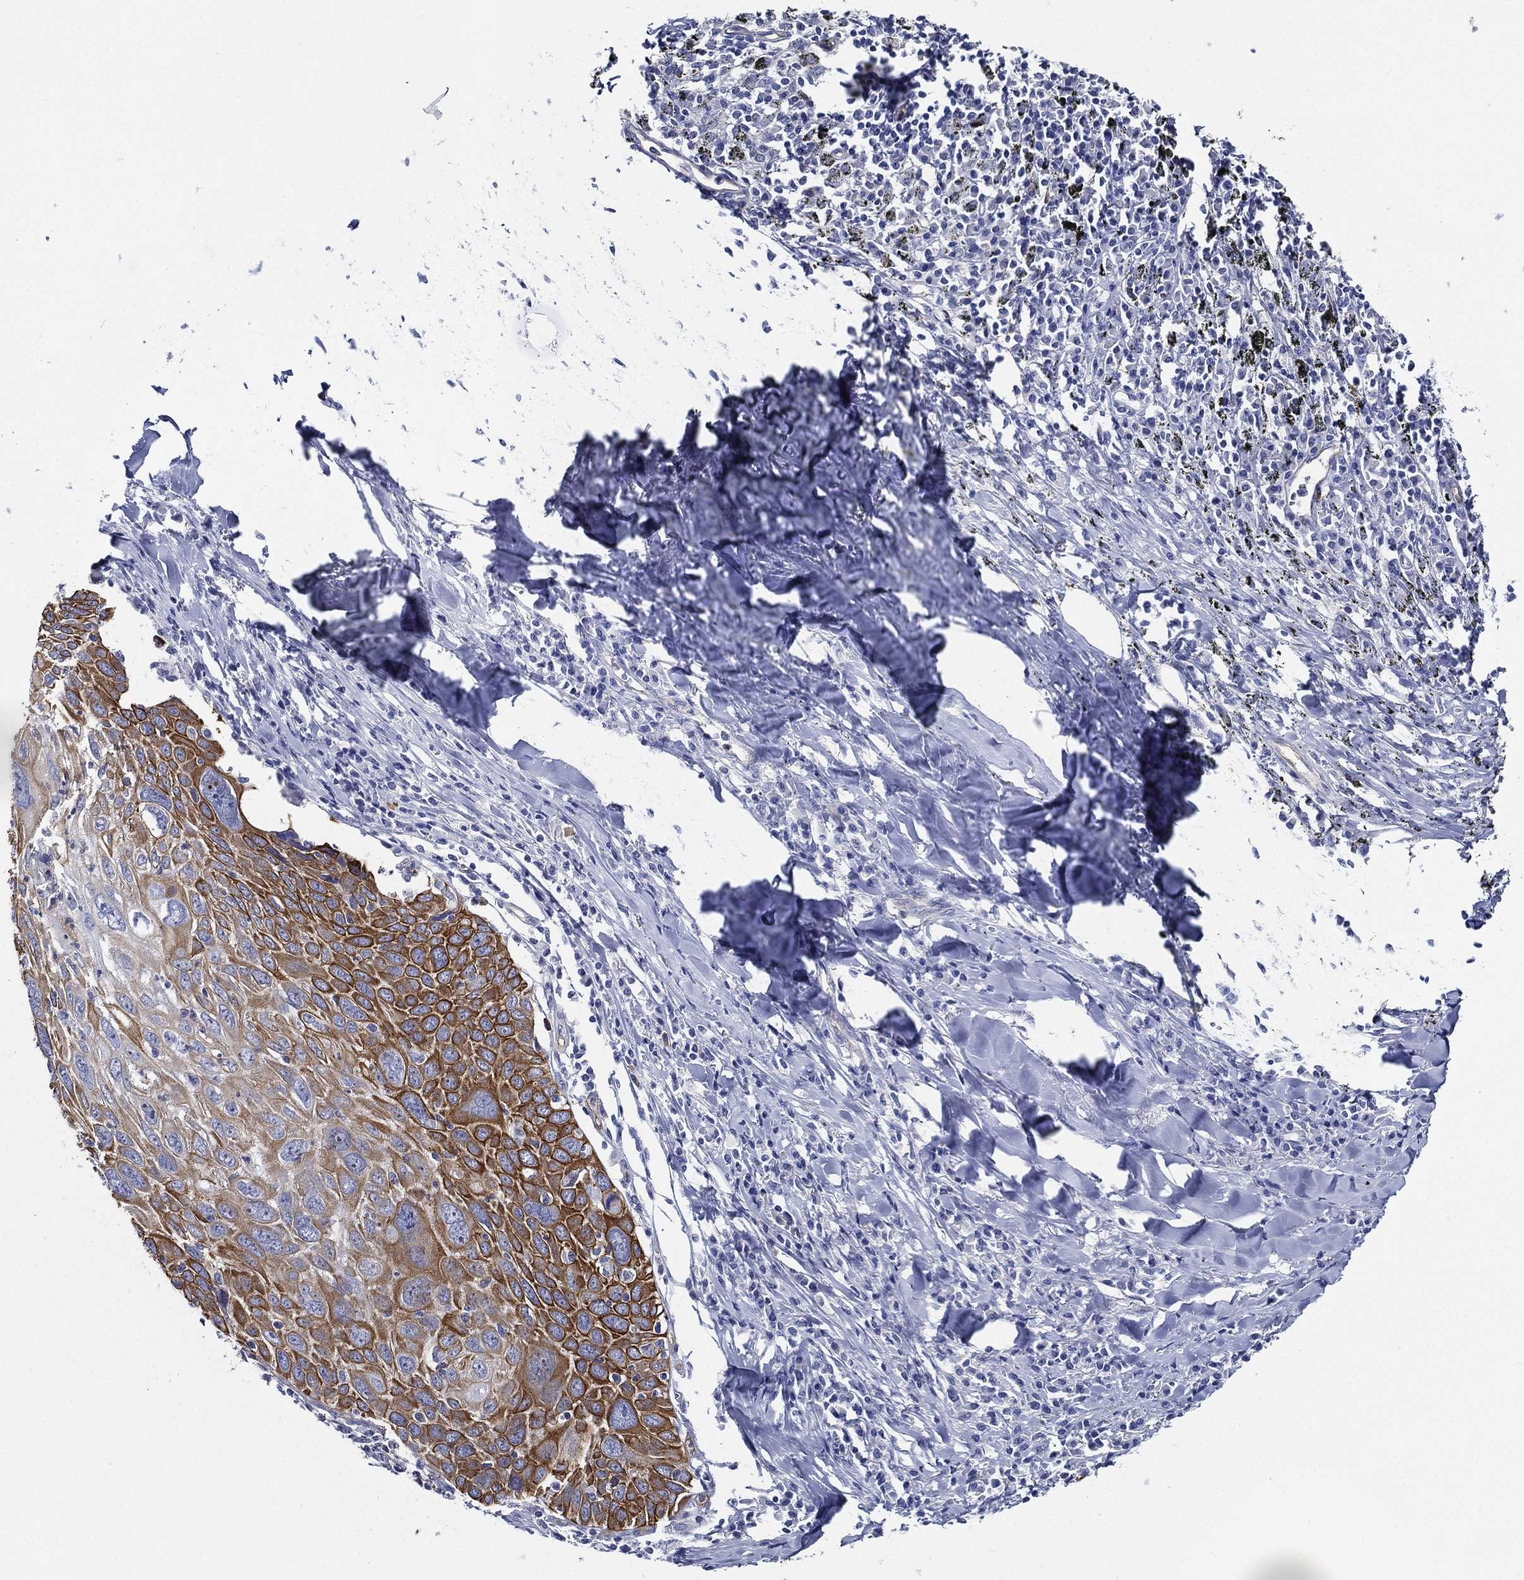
{"staining": {"intensity": "strong", "quantity": "25%-75%", "location": "cytoplasmic/membranous"}, "tissue": "lung cancer", "cell_type": "Tumor cells", "image_type": "cancer", "snomed": [{"axis": "morphology", "description": "Squamous cell carcinoma, NOS"}, {"axis": "topography", "description": "Lung"}], "caption": "This histopathology image shows immunohistochemistry (IHC) staining of lung squamous cell carcinoma, with high strong cytoplasmic/membranous staining in approximately 25%-75% of tumor cells.", "gene": "NEDD9", "patient": {"sex": "male", "age": 57}}